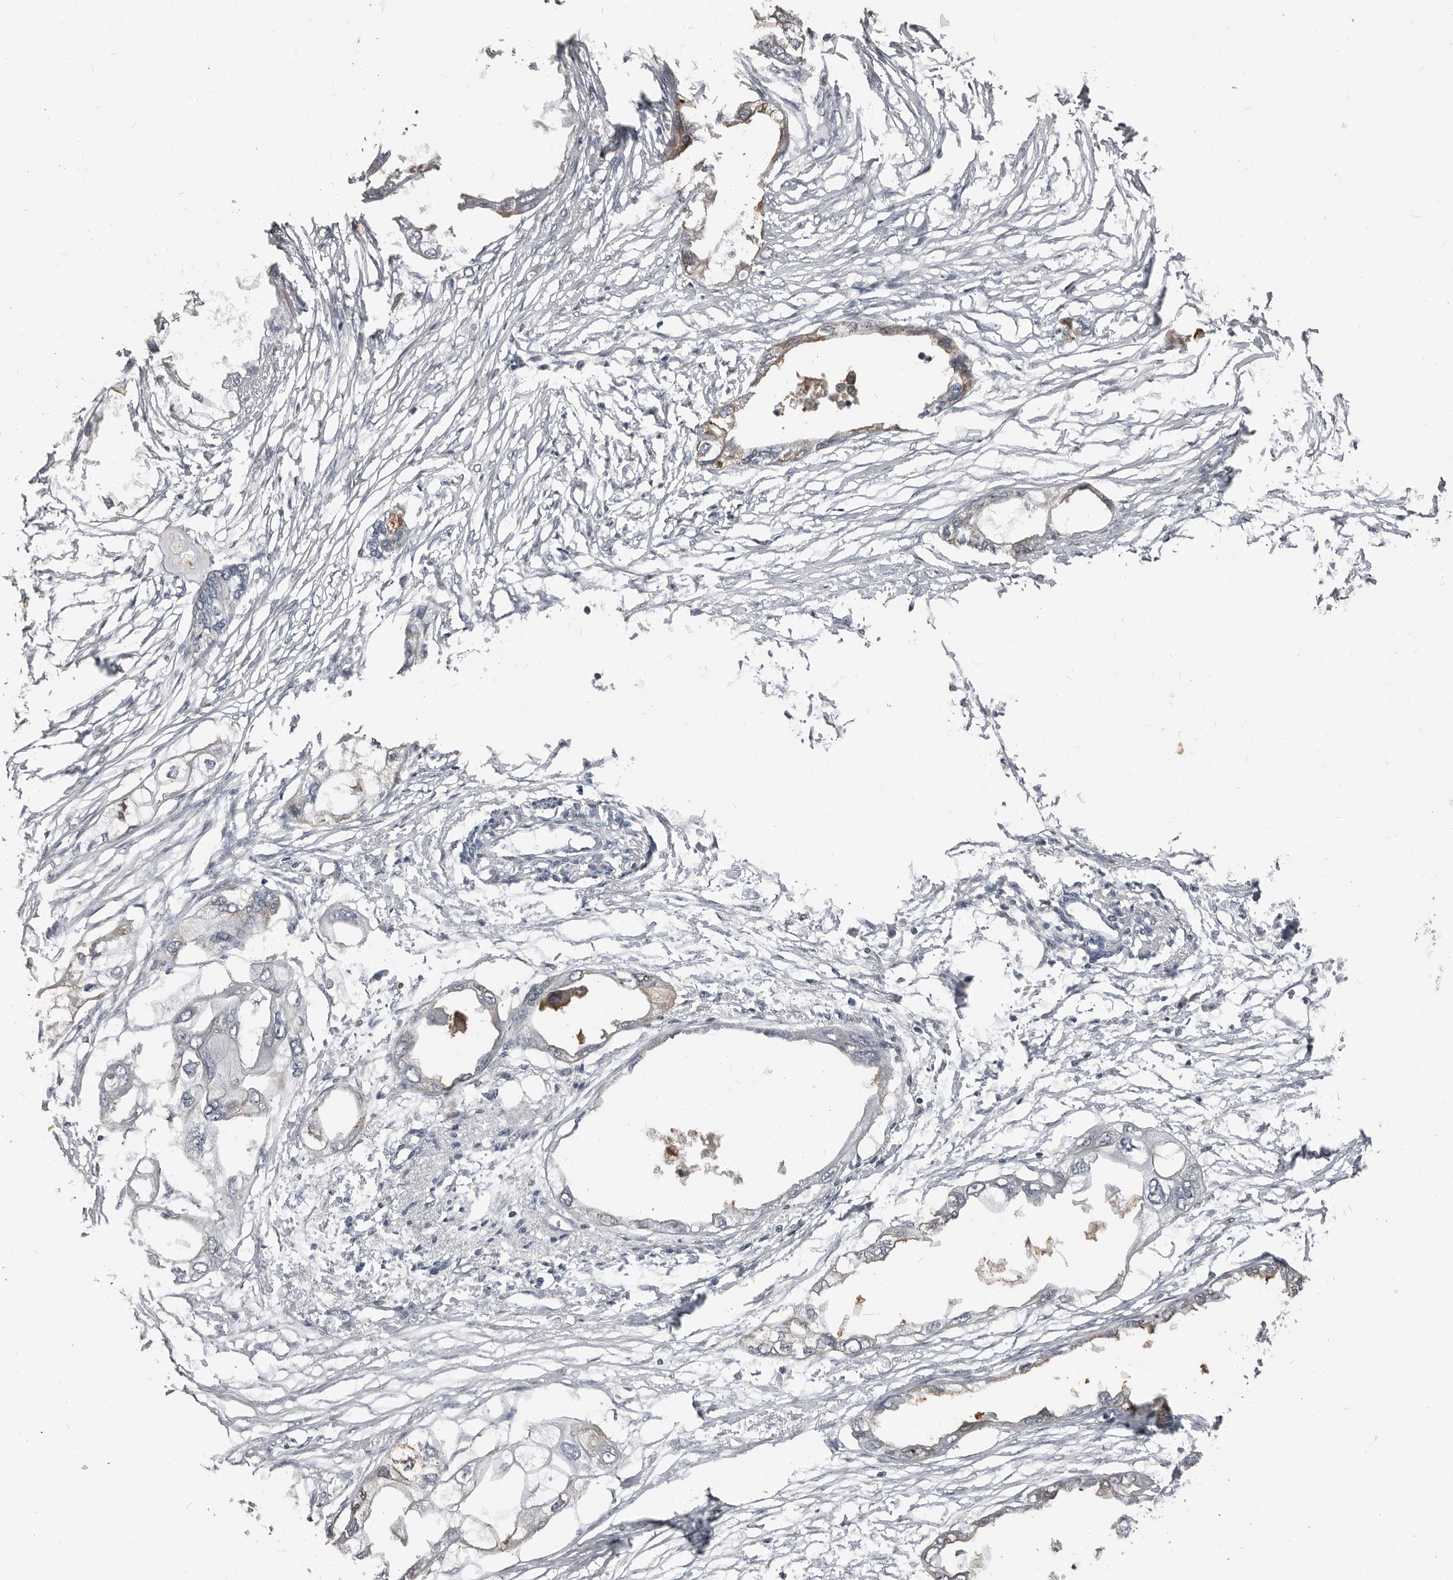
{"staining": {"intensity": "weak", "quantity": "25%-75%", "location": "cytoplasmic/membranous"}, "tissue": "endometrial cancer", "cell_type": "Tumor cells", "image_type": "cancer", "snomed": [{"axis": "morphology", "description": "Adenocarcinoma, NOS"}, {"axis": "morphology", "description": "Adenocarcinoma, metastatic, NOS"}, {"axis": "topography", "description": "Adipose tissue"}, {"axis": "topography", "description": "Endometrium"}], "caption": "Immunohistochemical staining of human endometrial metastatic adenocarcinoma displays low levels of weak cytoplasmic/membranous protein positivity in about 25%-75% of tumor cells. The staining was performed using DAB to visualize the protein expression in brown, while the nuclei were stained in blue with hematoxylin (Magnification: 20x).", "gene": "KCNJ8", "patient": {"sex": "female", "age": 67}}